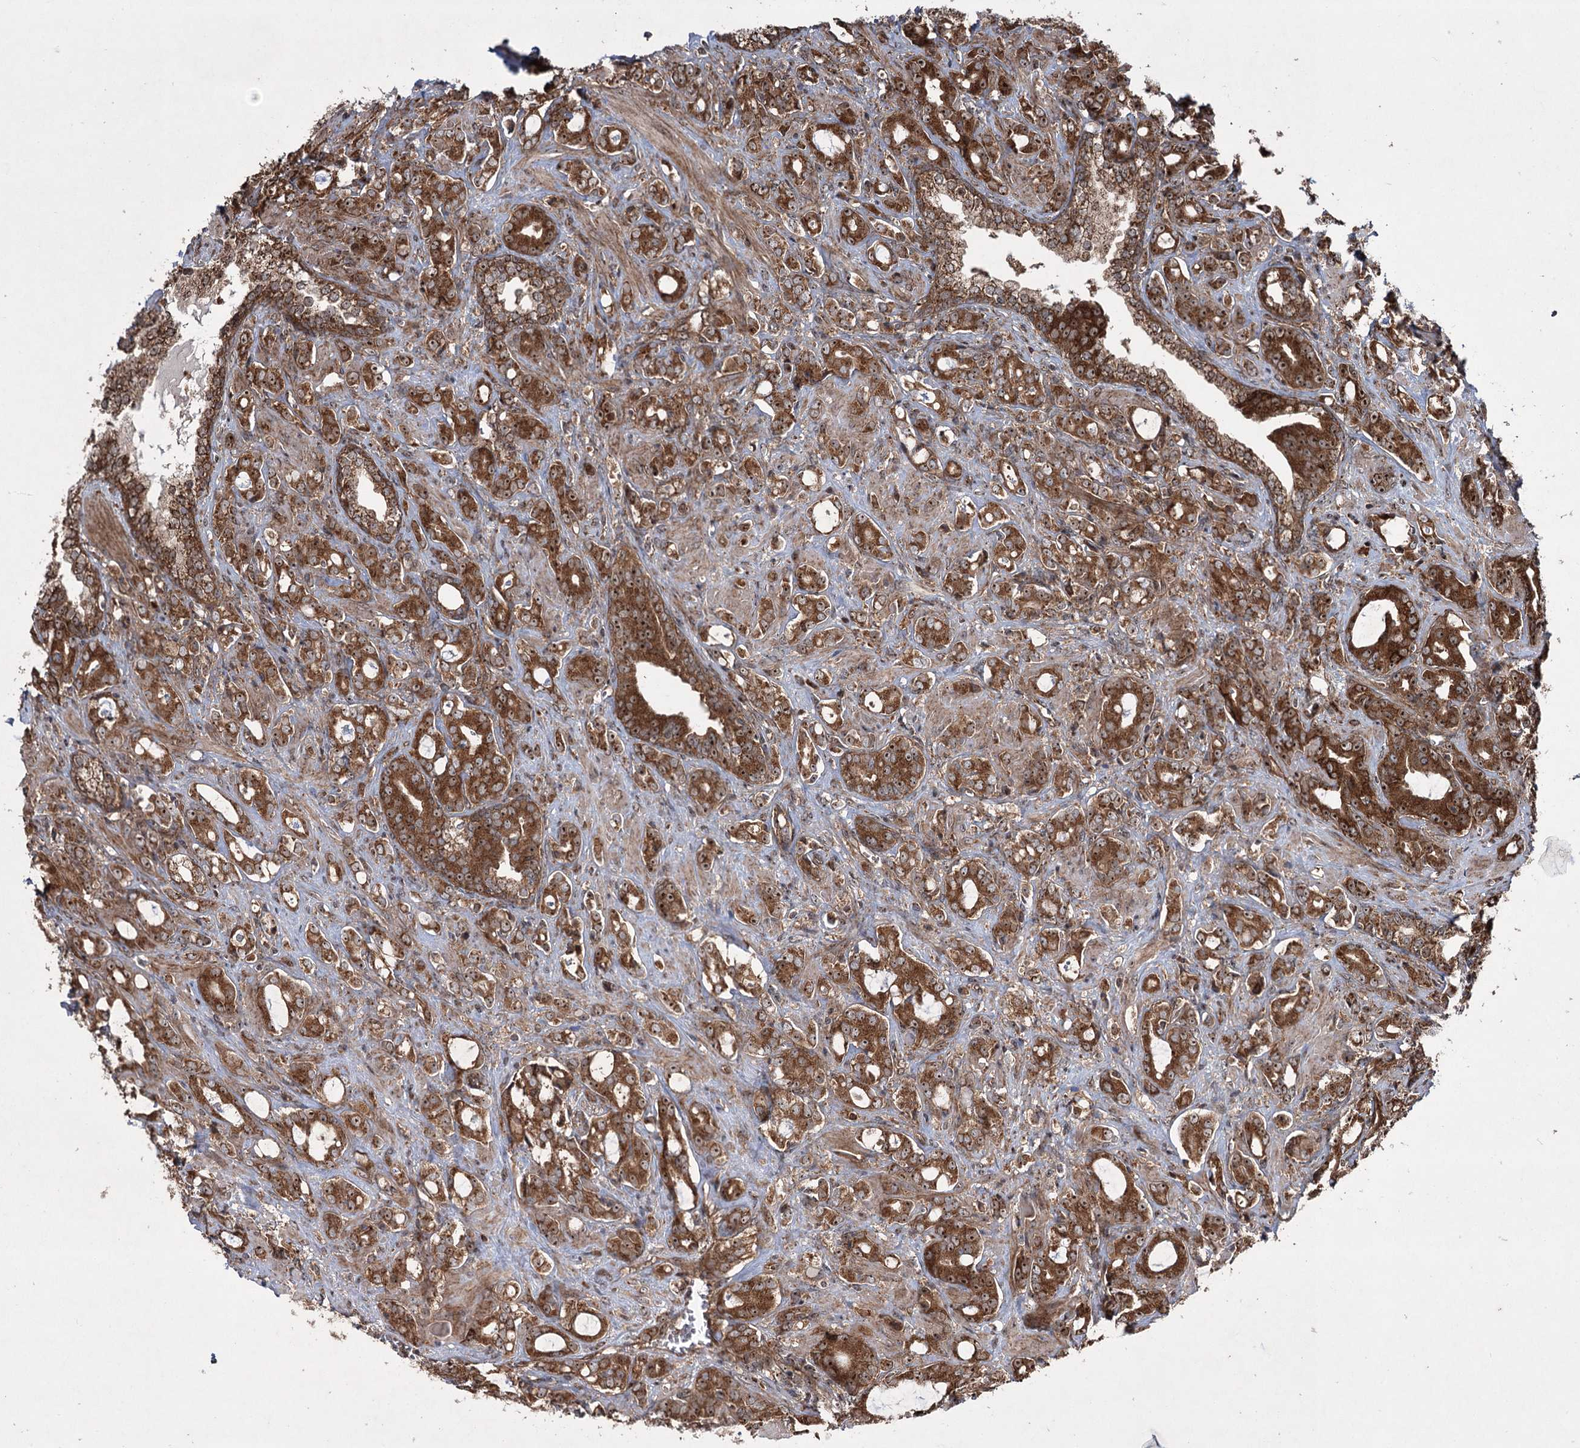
{"staining": {"intensity": "strong", "quantity": ">75%", "location": "cytoplasmic/membranous,nuclear"}, "tissue": "prostate cancer", "cell_type": "Tumor cells", "image_type": "cancer", "snomed": [{"axis": "morphology", "description": "Adenocarcinoma, High grade"}, {"axis": "topography", "description": "Prostate"}], "caption": "The immunohistochemical stain highlights strong cytoplasmic/membranous and nuclear expression in tumor cells of high-grade adenocarcinoma (prostate) tissue.", "gene": "SERINC5", "patient": {"sex": "male", "age": 72}}